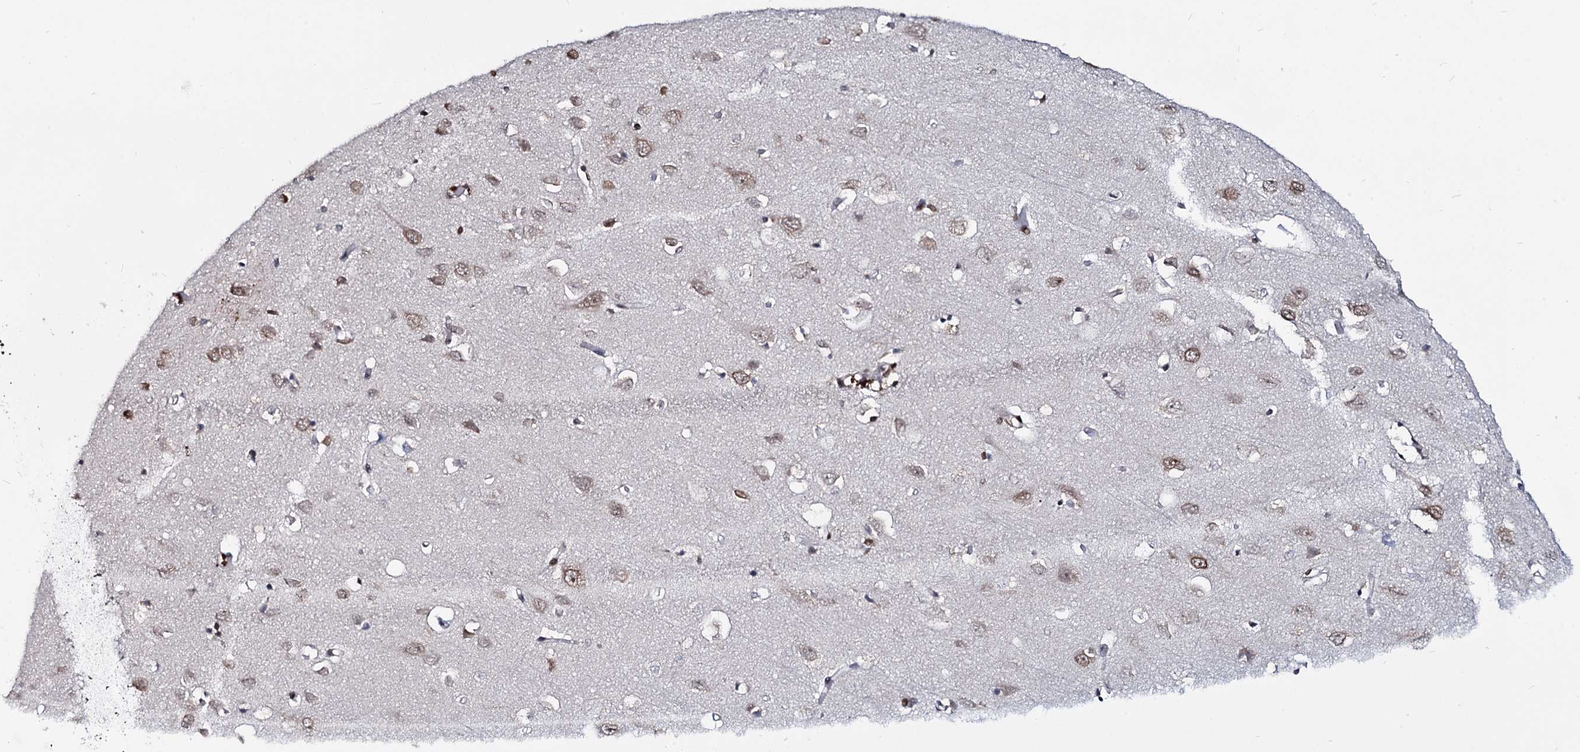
{"staining": {"intensity": "strong", "quantity": ">75%", "location": "nuclear"}, "tissue": "cerebral cortex", "cell_type": "Endothelial cells", "image_type": "normal", "snomed": [{"axis": "morphology", "description": "Normal tissue, NOS"}, {"axis": "topography", "description": "Cerebral cortex"}], "caption": "Brown immunohistochemical staining in normal cerebral cortex demonstrates strong nuclear positivity in about >75% of endothelial cells. (Brightfield microscopy of DAB IHC at high magnification).", "gene": "RNF6", "patient": {"sex": "female", "age": 64}}